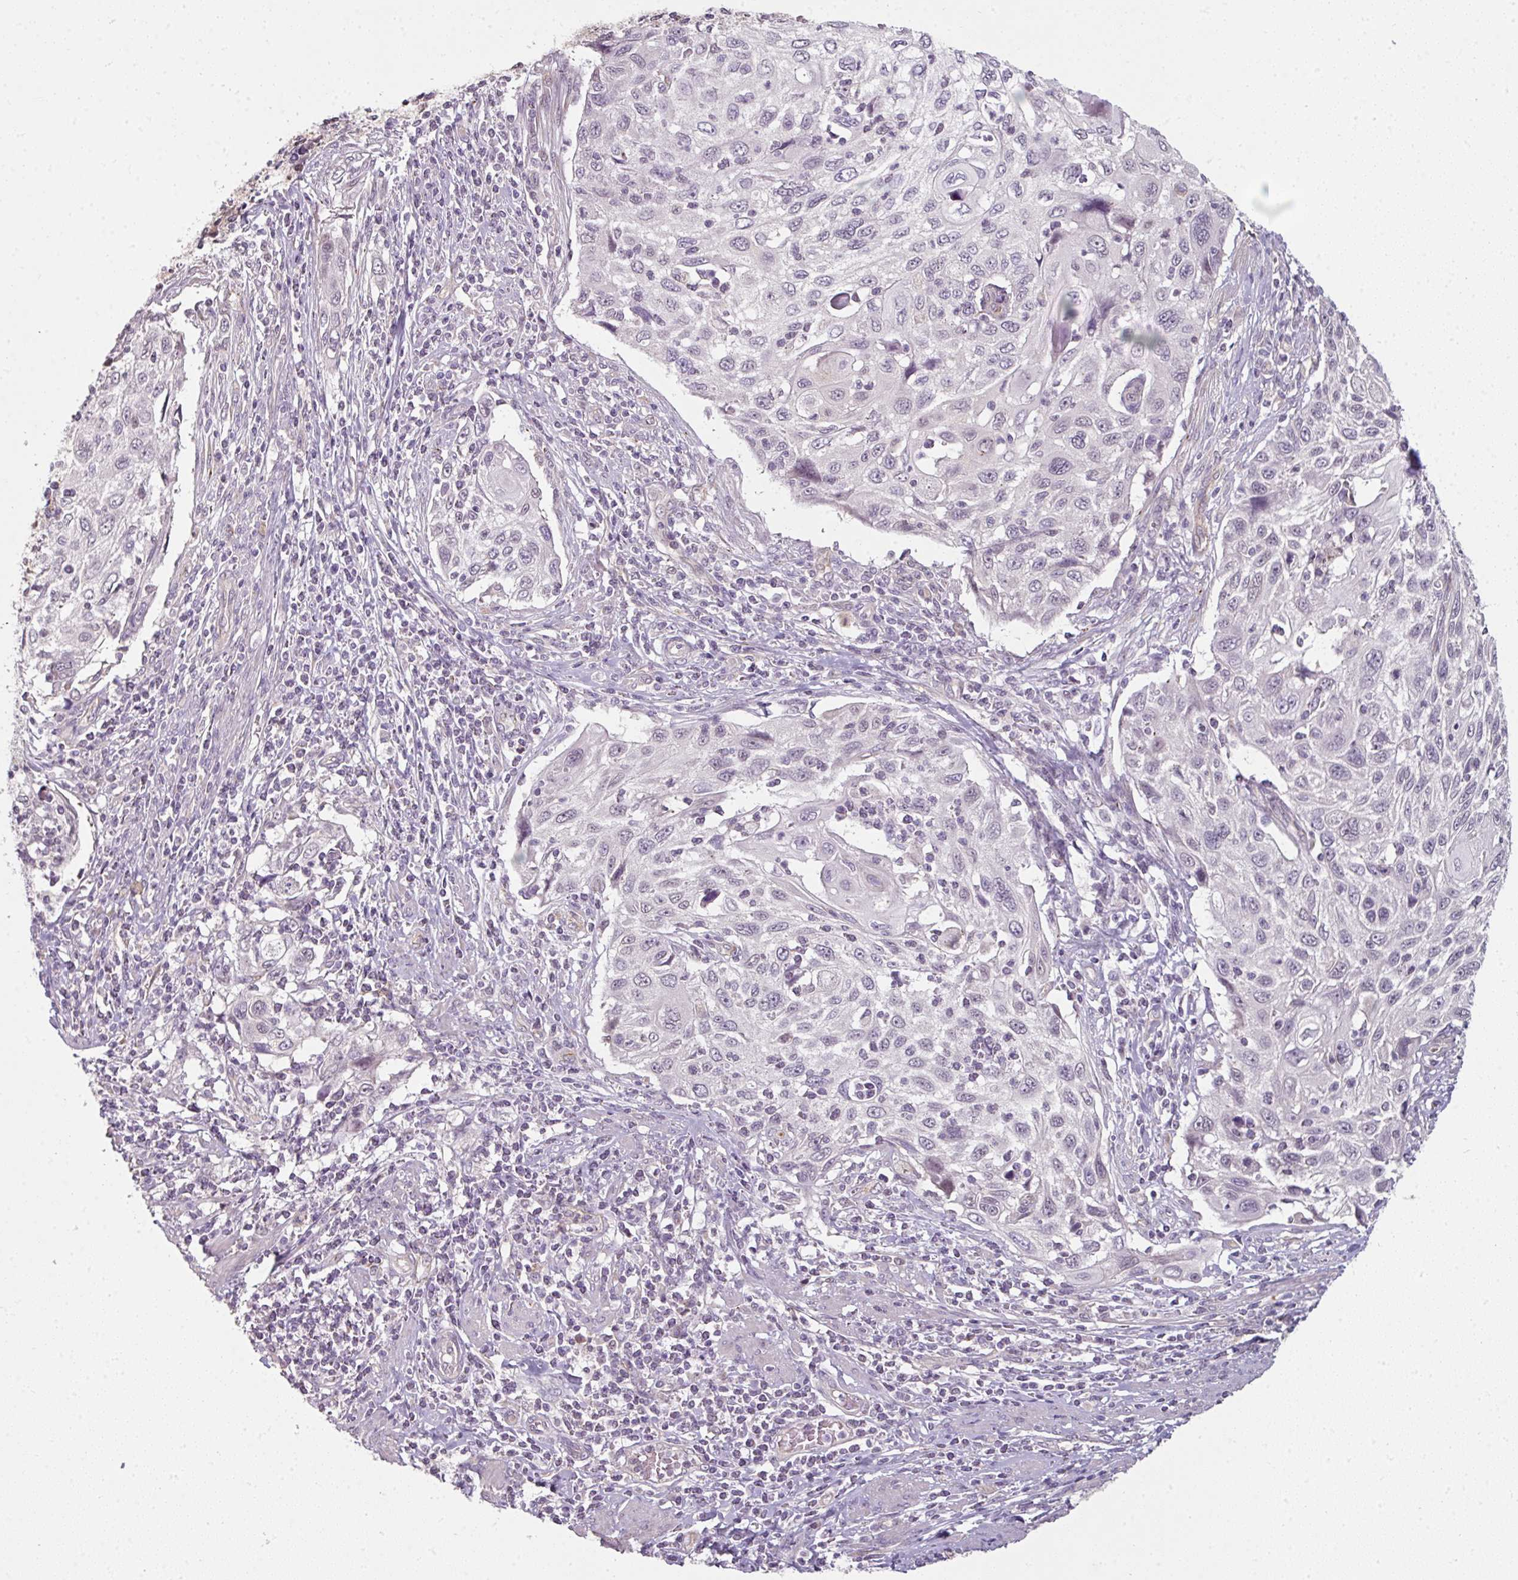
{"staining": {"intensity": "negative", "quantity": "none", "location": "none"}, "tissue": "cervical cancer", "cell_type": "Tumor cells", "image_type": "cancer", "snomed": [{"axis": "morphology", "description": "Squamous cell carcinoma, NOS"}, {"axis": "topography", "description": "Cervix"}], "caption": "High magnification brightfield microscopy of cervical squamous cell carcinoma stained with DAB (3,3'-diaminobenzidine) (brown) and counterstained with hematoxylin (blue): tumor cells show no significant expression.", "gene": "C19orf33", "patient": {"sex": "female", "age": 70}}